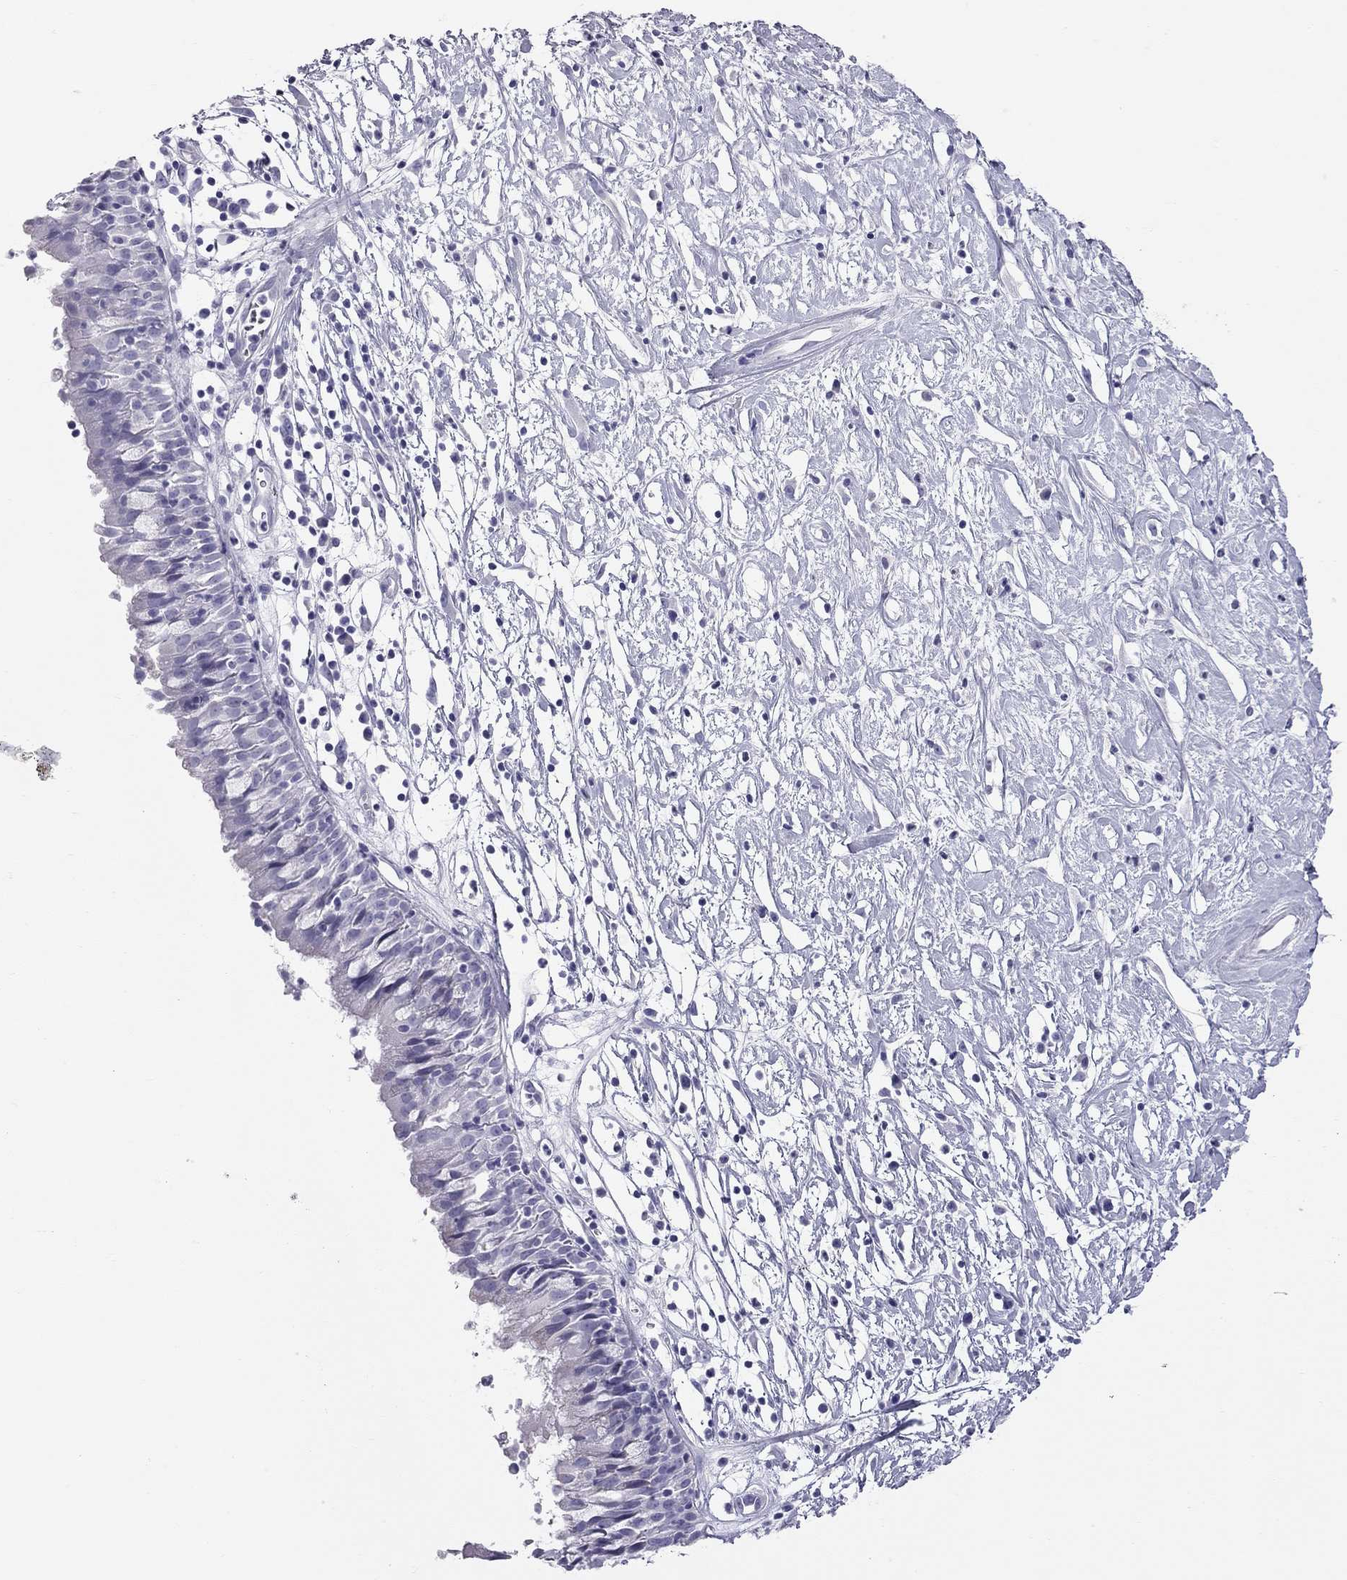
{"staining": {"intensity": "negative", "quantity": "none", "location": "none"}, "tissue": "nasopharynx", "cell_type": "Respiratory epithelial cells", "image_type": "normal", "snomed": [{"axis": "morphology", "description": "Normal tissue, NOS"}, {"axis": "topography", "description": "Nasopharynx"}], "caption": "Nasopharynx was stained to show a protein in brown. There is no significant expression in respiratory epithelial cells.", "gene": "TRPM3", "patient": {"sex": "male", "age": 9}}